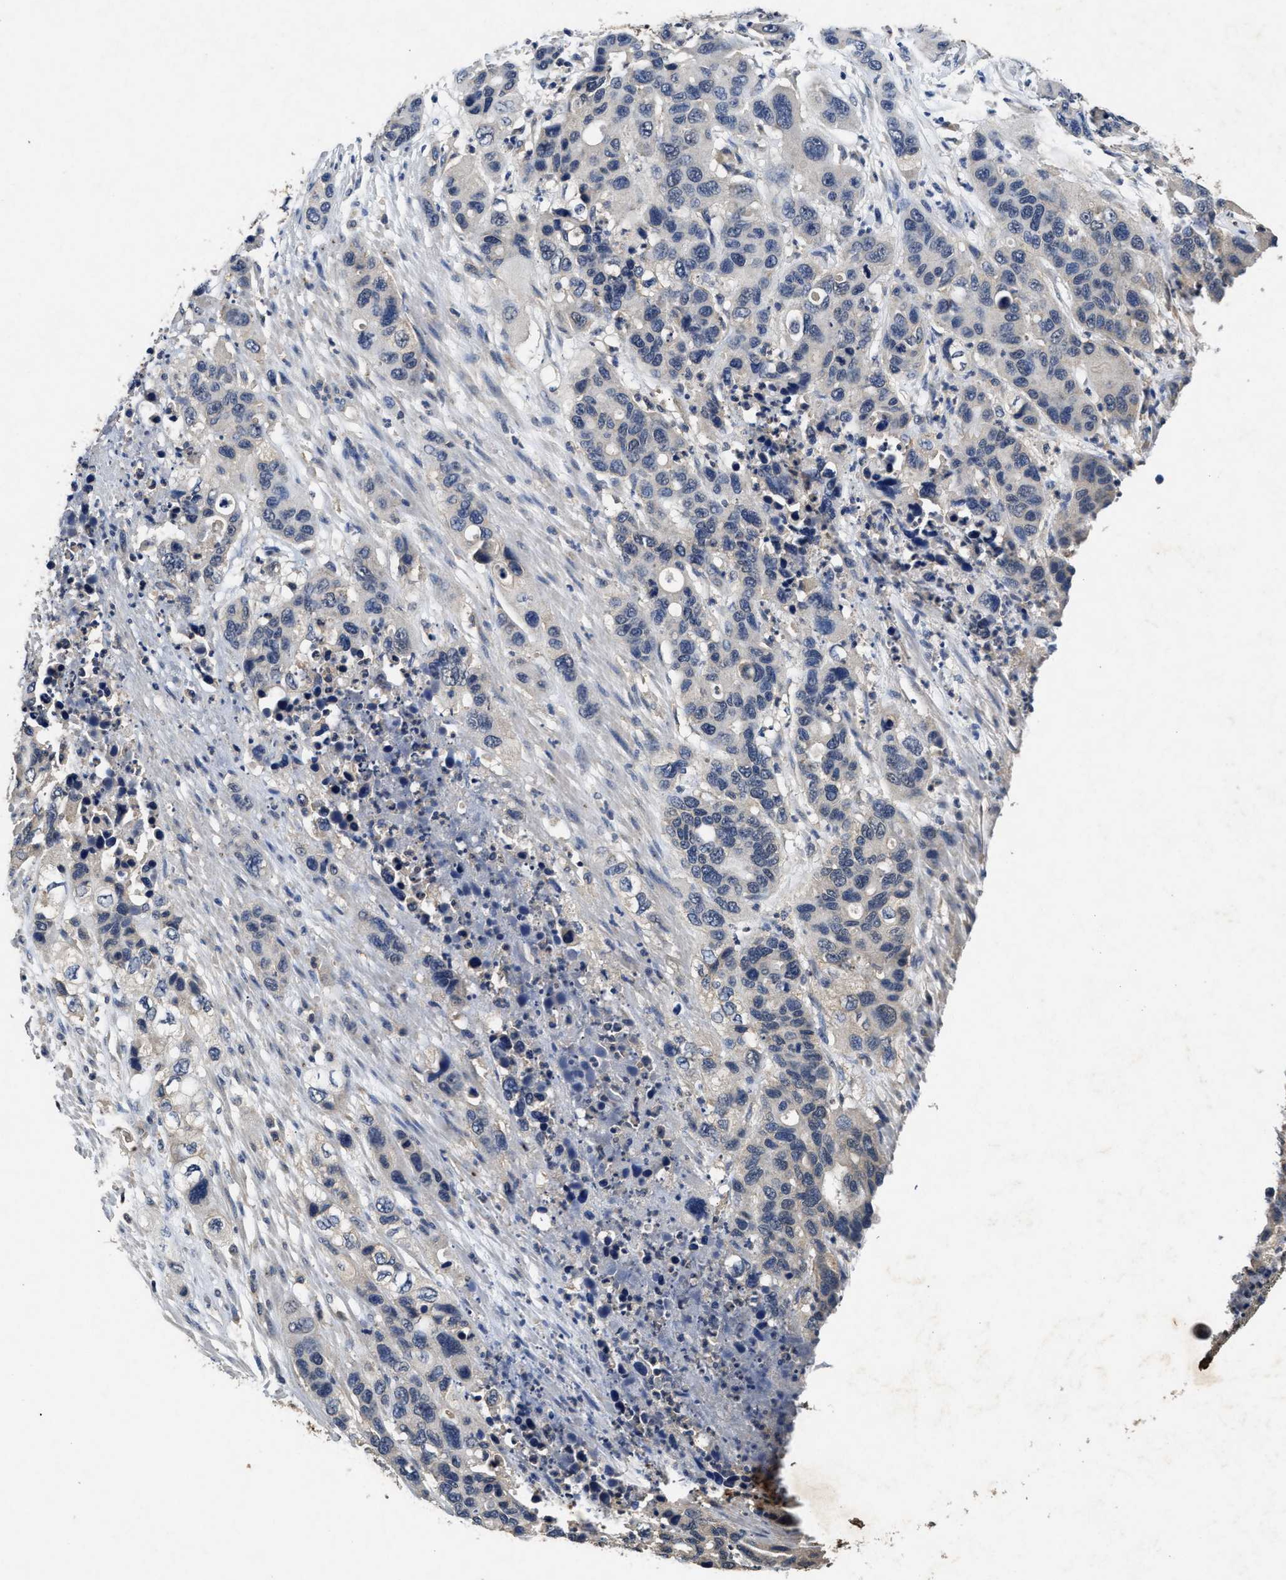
{"staining": {"intensity": "negative", "quantity": "none", "location": "none"}, "tissue": "pancreatic cancer", "cell_type": "Tumor cells", "image_type": "cancer", "snomed": [{"axis": "morphology", "description": "Adenocarcinoma, NOS"}, {"axis": "topography", "description": "Pancreas"}], "caption": "A high-resolution histopathology image shows immunohistochemistry (IHC) staining of pancreatic cancer (adenocarcinoma), which shows no significant positivity in tumor cells.", "gene": "PDAP1", "patient": {"sex": "female", "age": 71}}